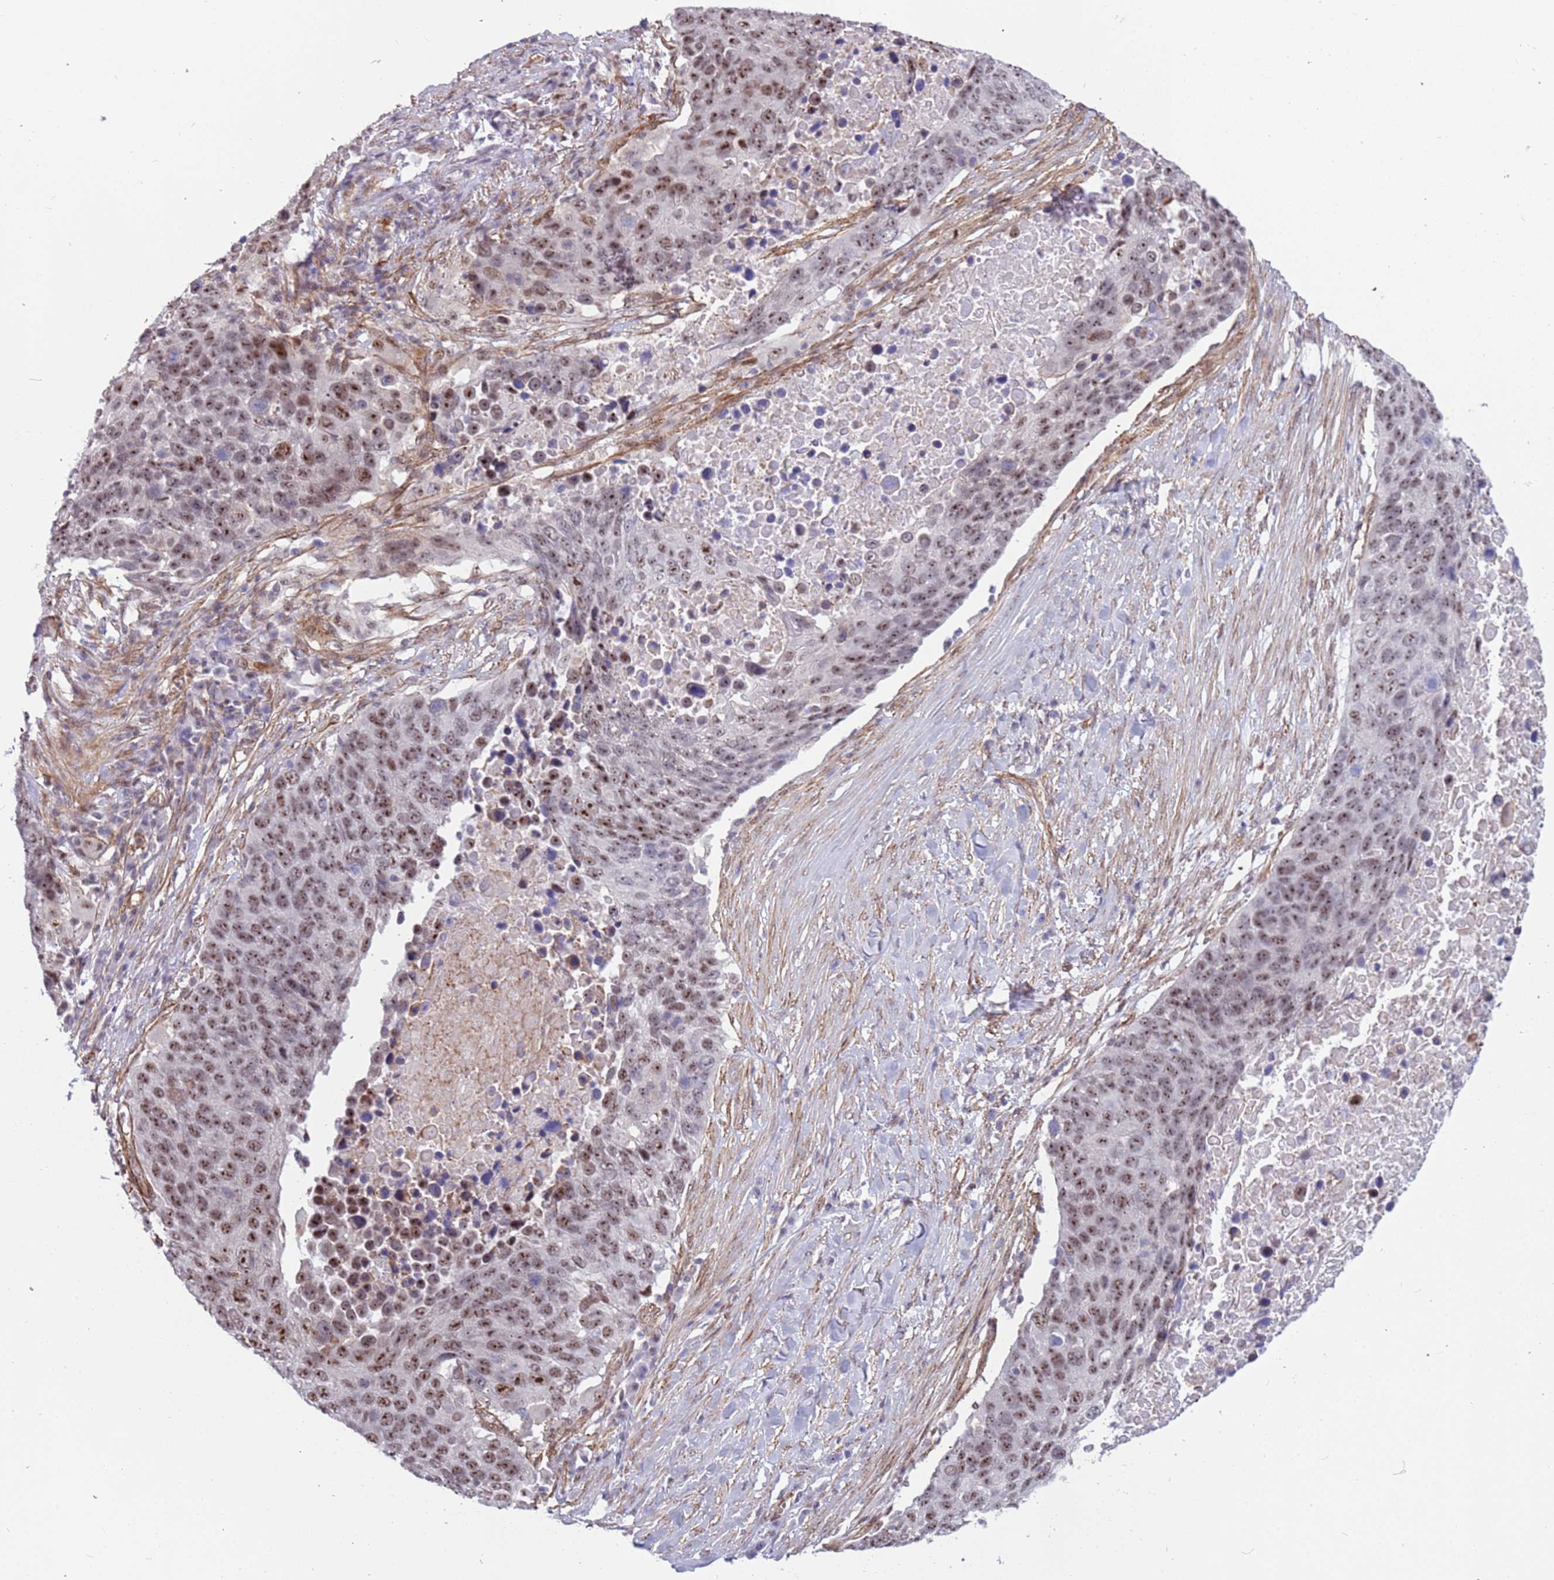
{"staining": {"intensity": "moderate", "quantity": ">75%", "location": "nuclear"}, "tissue": "lung cancer", "cell_type": "Tumor cells", "image_type": "cancer", "snomed": [{"axis": "morphology", "description": "Normal tissue, NOS"}, {"axis": "morphology", "description": "Squamous cell carcinoma, NOS"}, {"axis": "topography", "description": "Lymph node"}, {"axis": "topography", "description": "Lung"}], "caption": "Protein staining of lung squamous cell carcinoma tissue displays moderate nuclear staining in approximately >75% of tumor cells.", "gene": "LRMDA", "patient": {"sex": "male", "age": 66}}